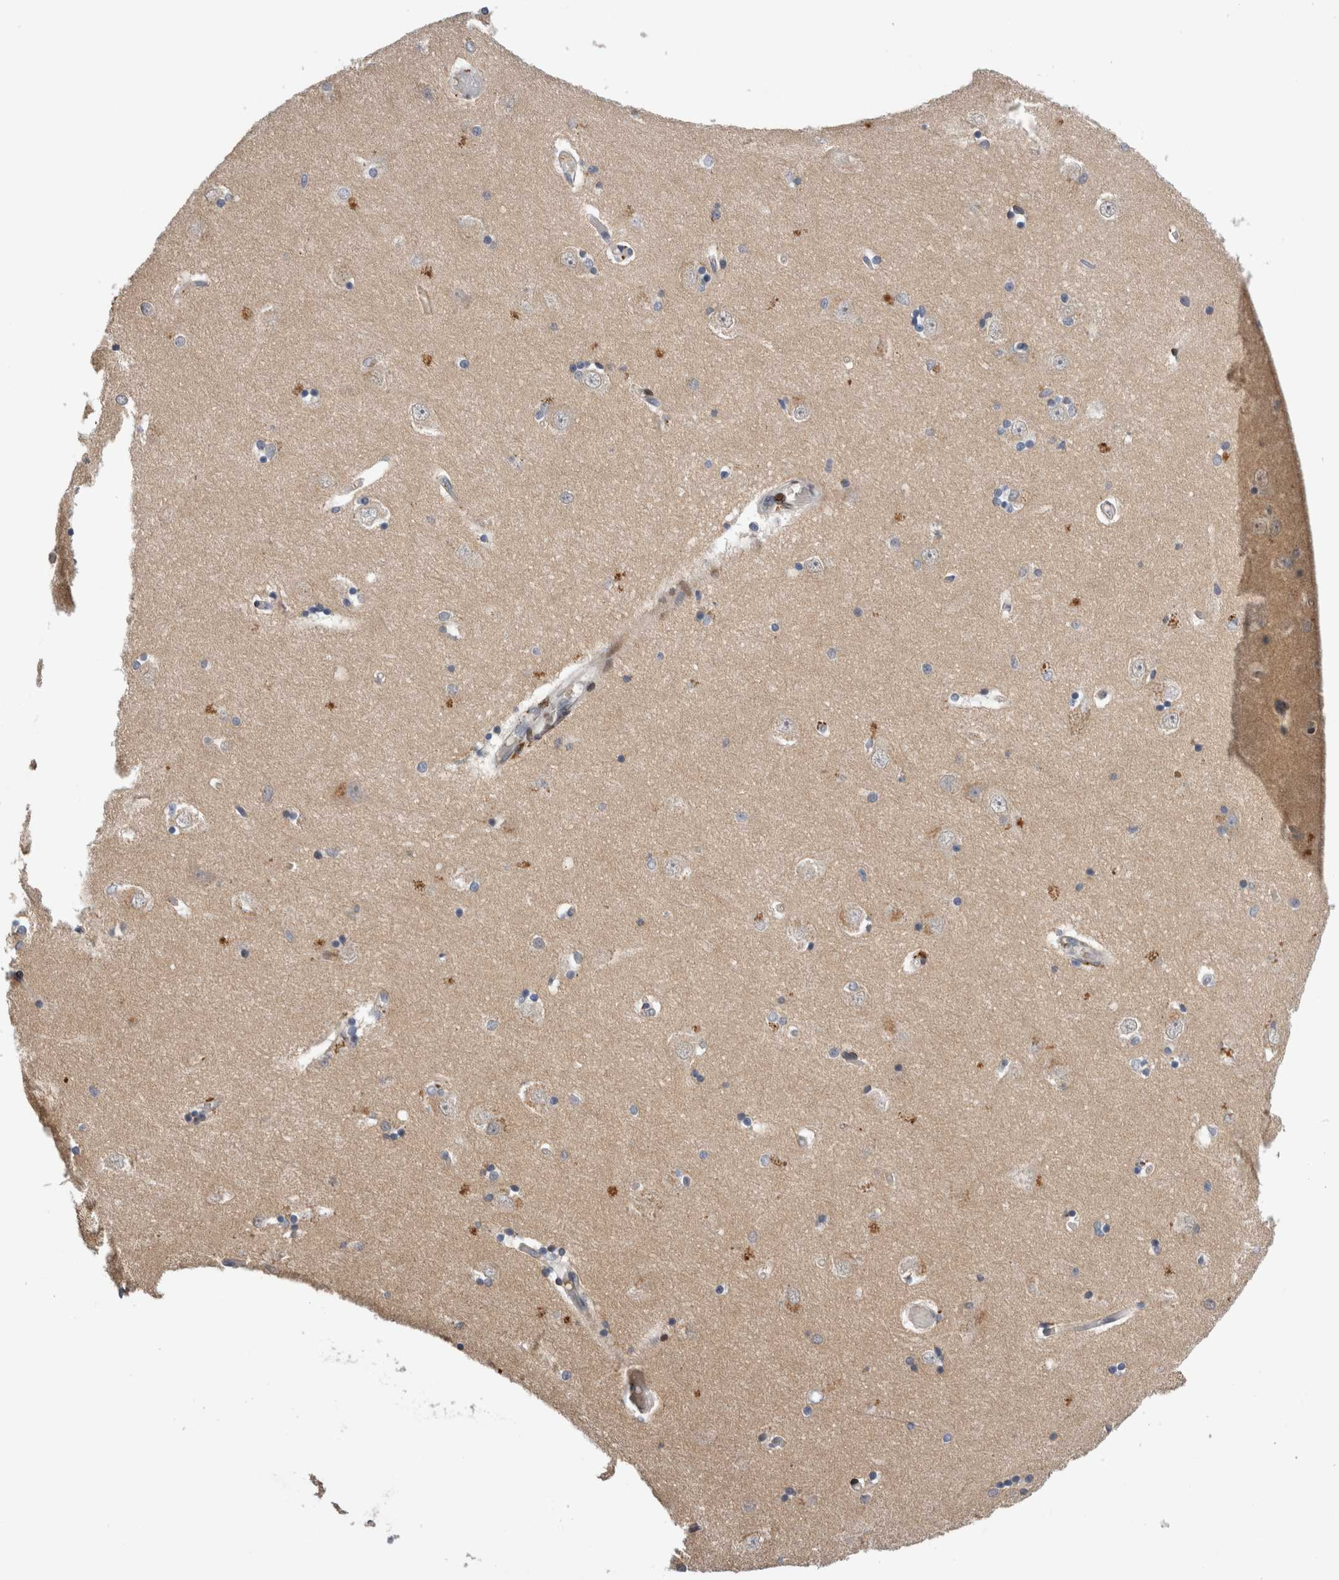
{"staining": {"intensity": "negative", "quantity": "none", "location": "none"}, "tissue": "hippocampus", "cell_type": "Glial cells", "image_type": "normal", "snomed": [{"axis": "morphology", "description": "Normal tissue, NOS"}, {"axis": "topography", "description": "Hippocampus"}], "caption": "This image is of benign hippocampus stained with immunohistochemistry to label a protein in brown with the nuclei are counter-stained blue. There is no staining in glial cells. (Brightfield microscopy of DAB (3,3'-diaminobenzidine) IHC at high magnification).", "gene": "DMTN", "patient": {"sex": "male", "age": 45}}